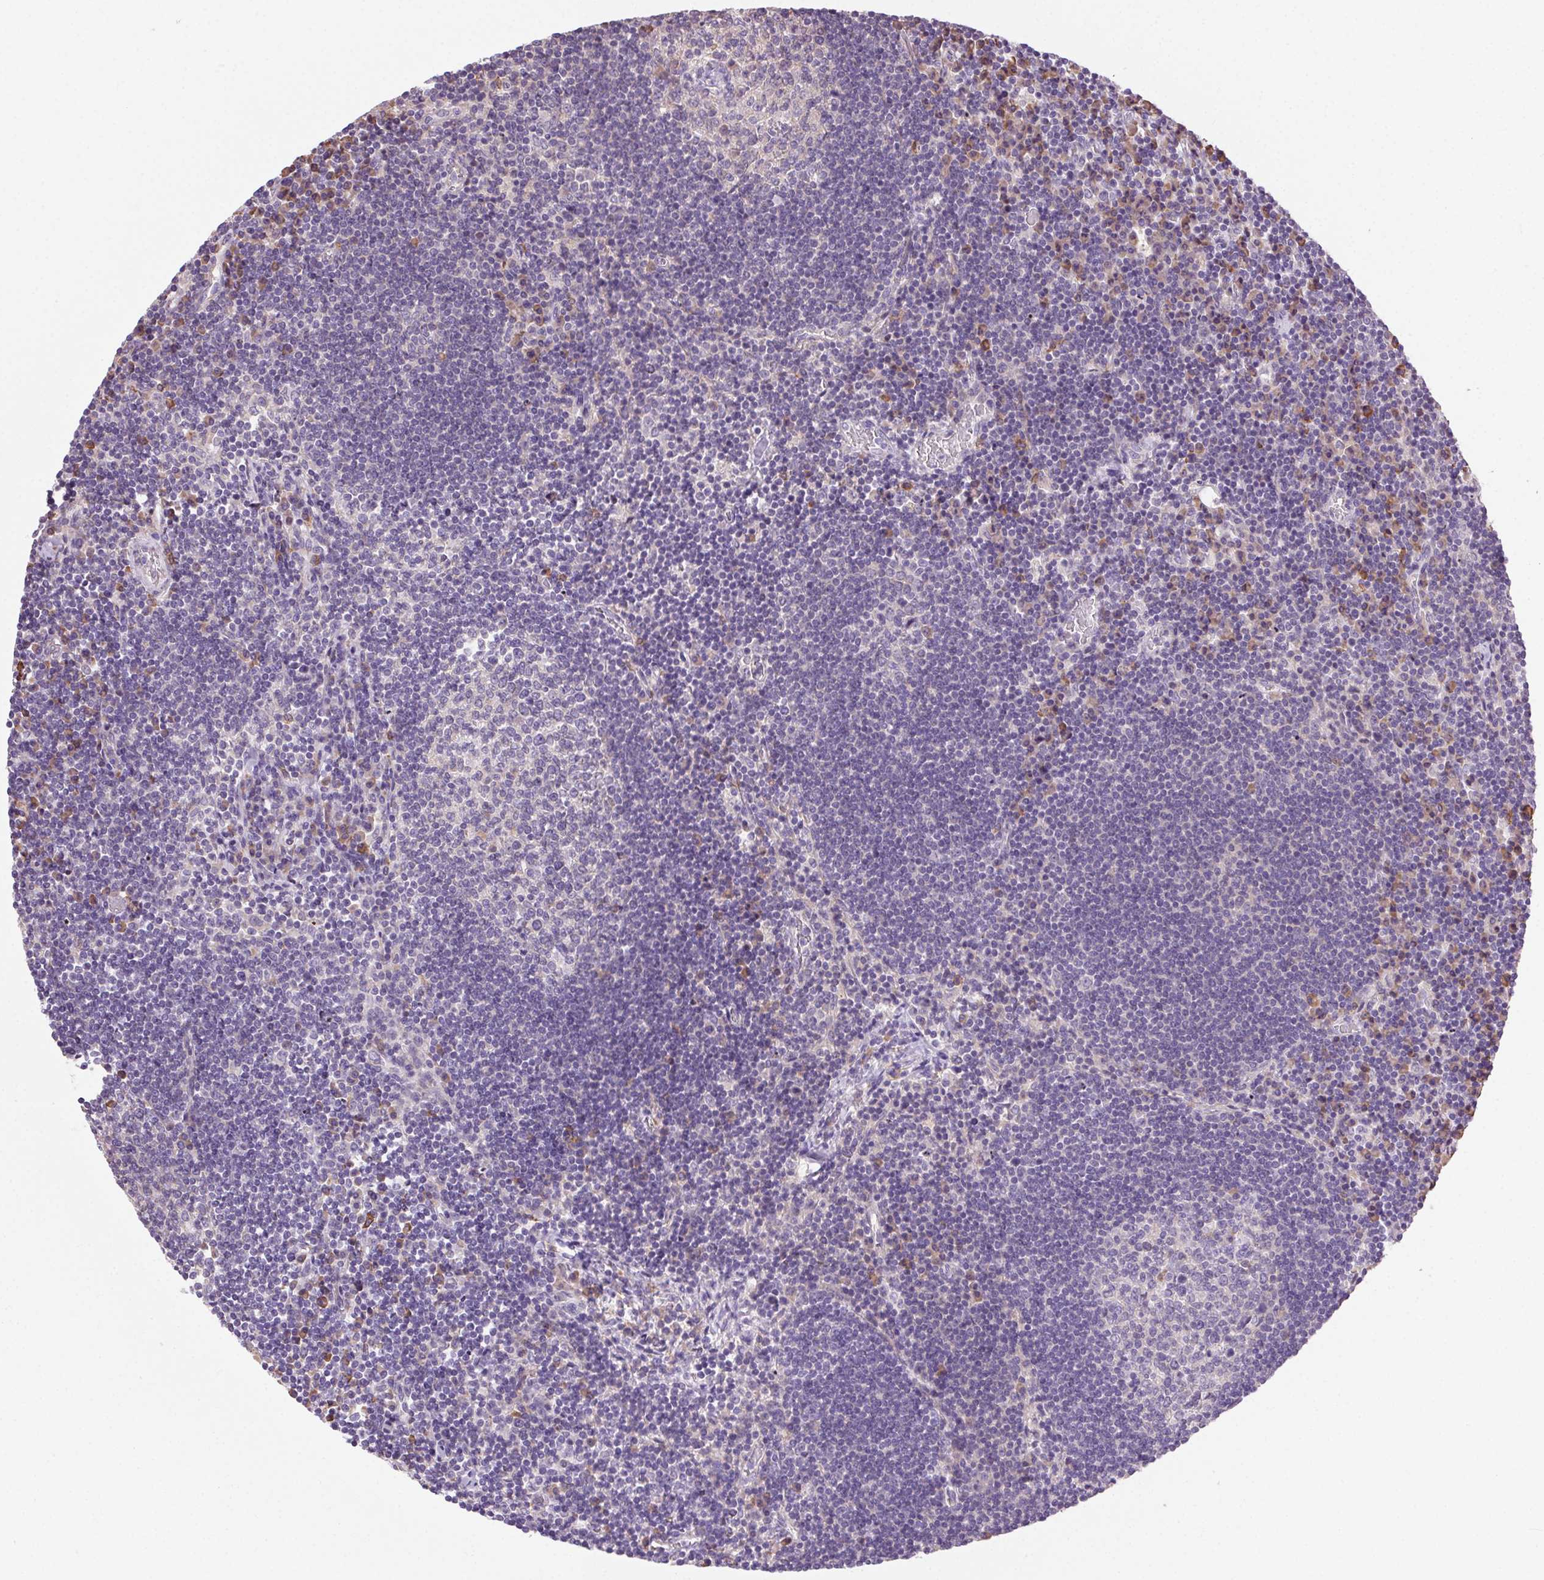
{"staining": {"intensity": "negative", "quantity": "none", "location": "none"}, "tissue": "lymph node", "cell_type": "Germinal center cells", "image_type": "normal", "snomed": [{"axis": "morphology", "description": "Normal tissue, NOS"}, {"axis": "topography", "description": "Lymph node"}], "caption": "DAB (3,3'-diaminobenzidine) immunohistochemical staining of benign lymph node reveals no significant expression in germinal center cells.", "gene": "SNX31", "patient": {"sex": "male", "age": 67}}